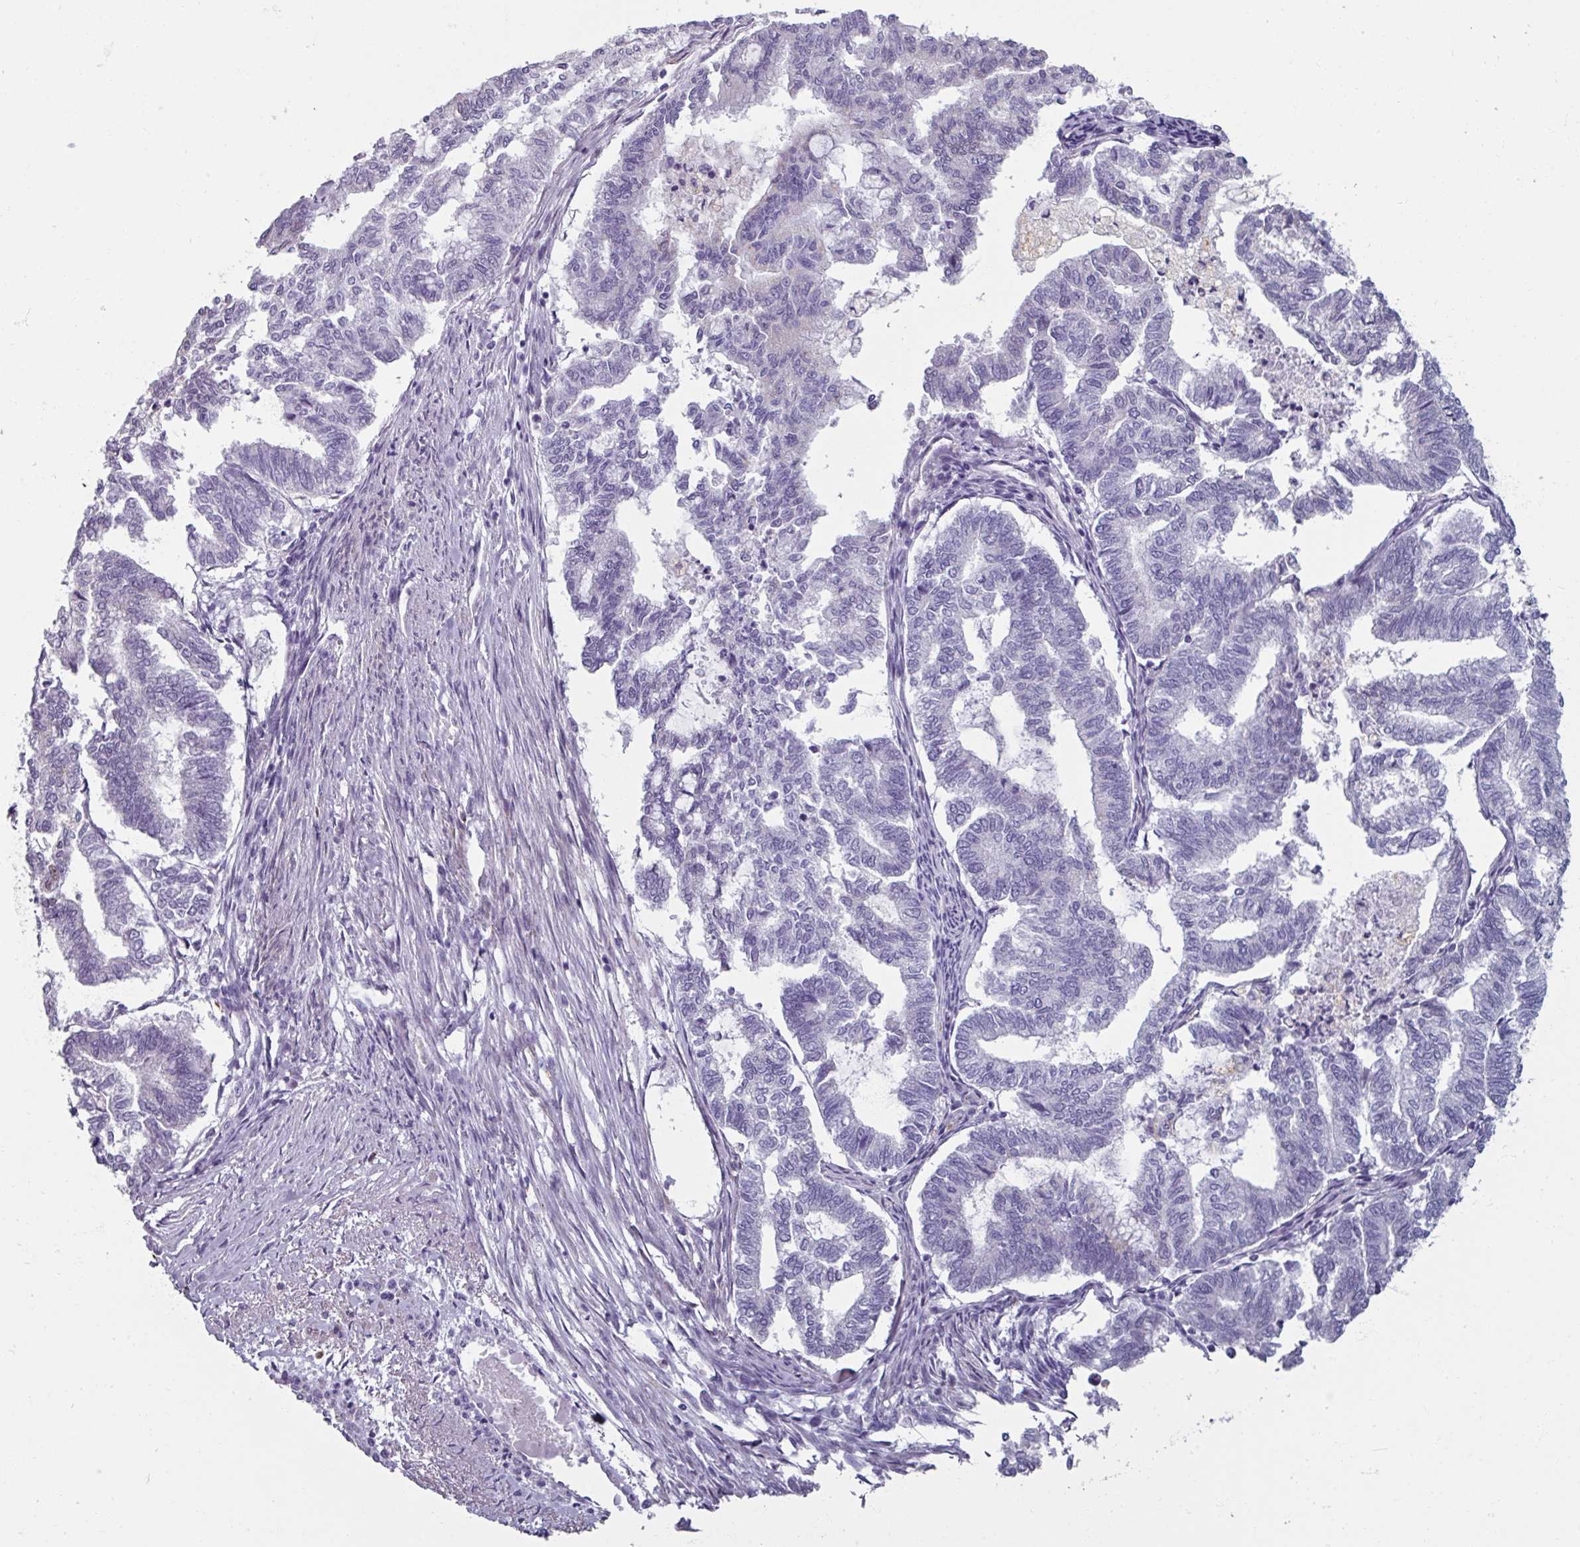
{"staining": {"intensity": "negative", "quantity": "none", "location": "none"}, "tissue": "endometrial cancer", "cell_type": "Tumor cells", "image_type": "cancer", "snomed": [{"axis": "morphology", "description": "Adenocarcinoma, NOS"}, {"axis": "topography", "description": "Endometrium"}], "caption": "An image of endometrial cancer (adenocarcinoma) stained for a protein shows no brown staining in tumor cells.", "gene": "SPESP1", "patient": {"sex": "female", "age": 79}}